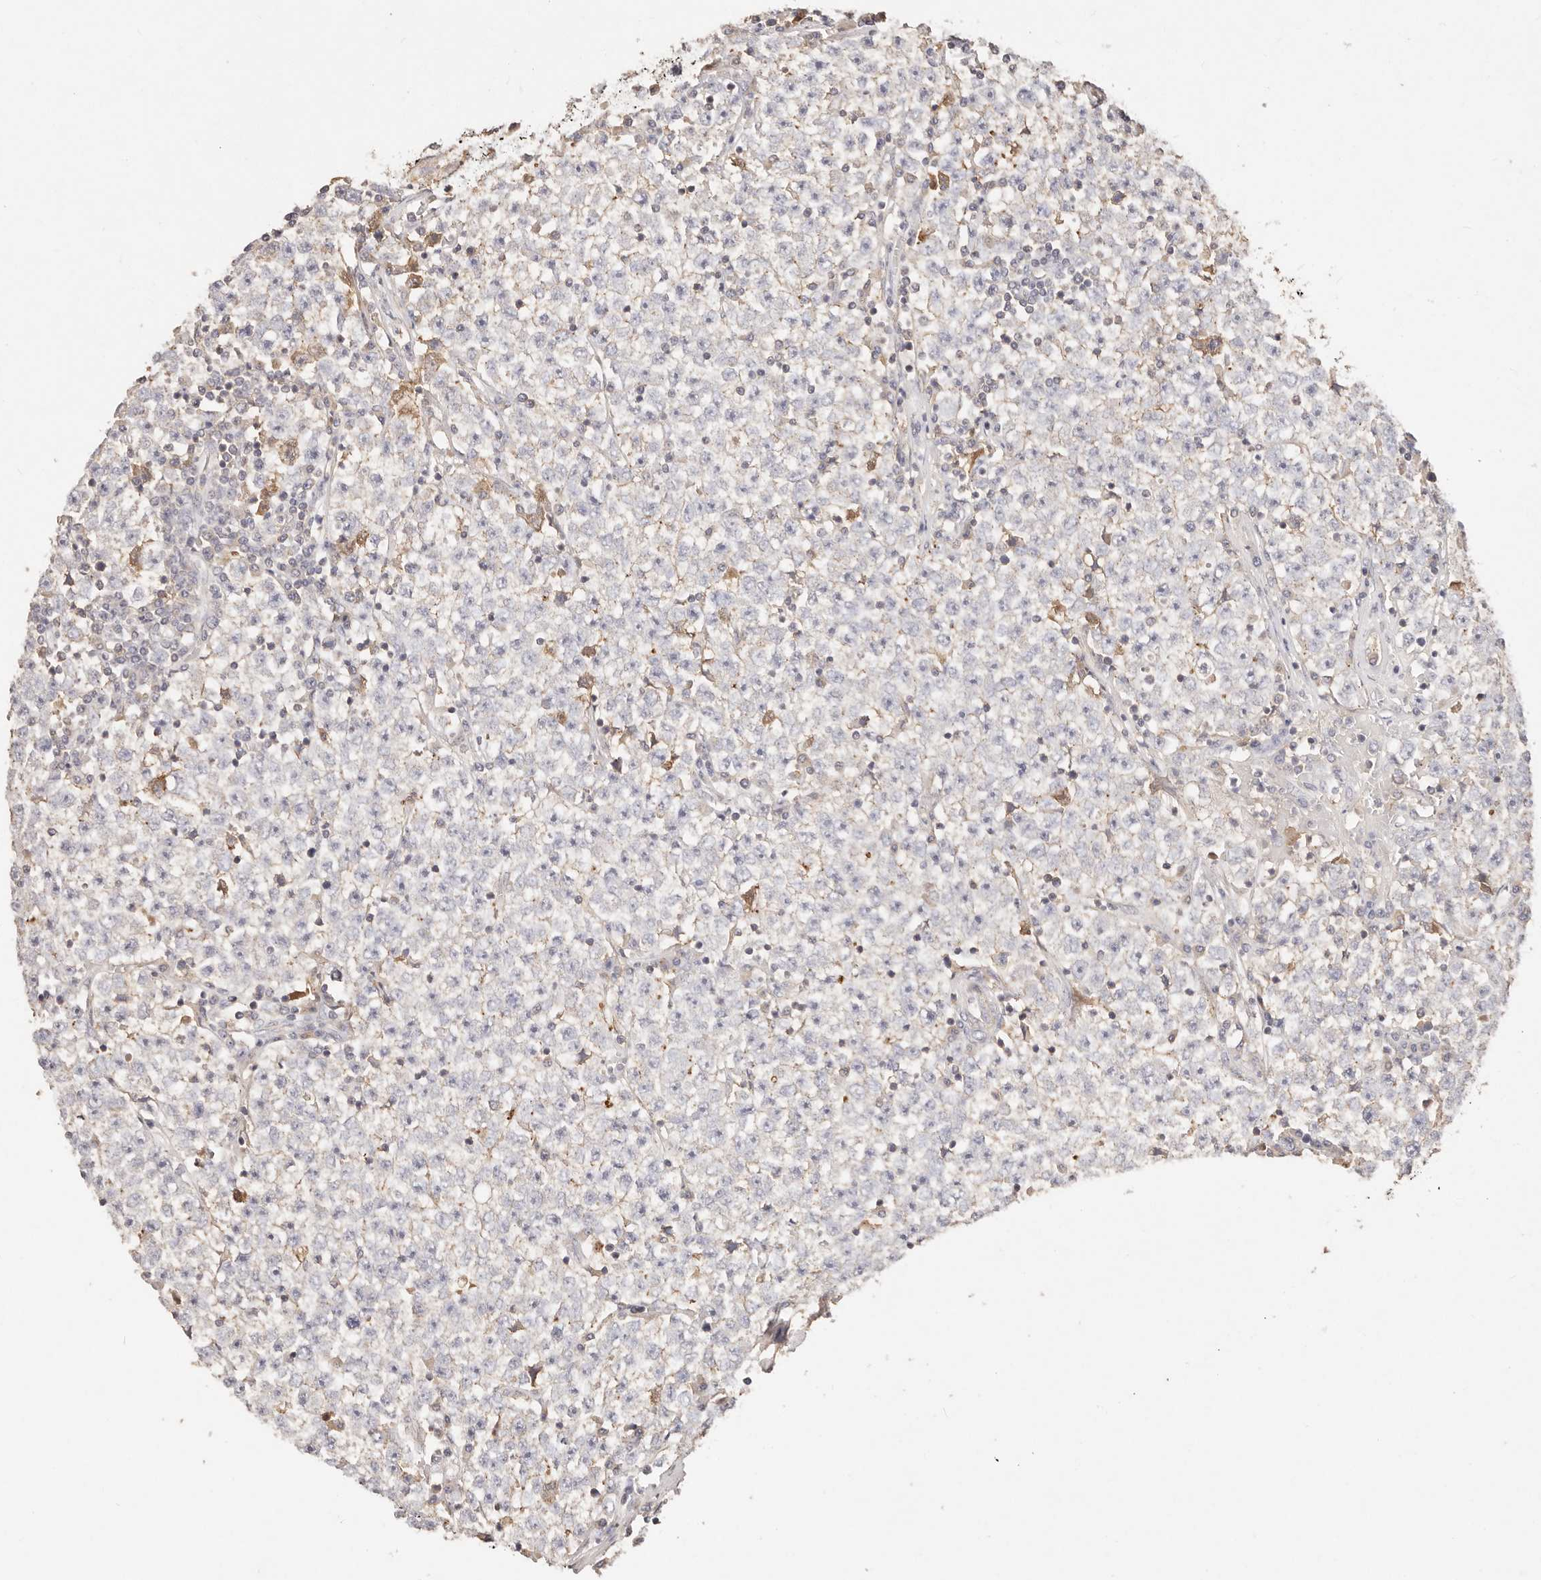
{"staining": {"intensity": "weak", "quantity": "<25%", "location": "cytoplasmic/membranous"}, "tissue": "testis cancer", "cell_type": "Tumor cells", "image_type": "cancer", "snomed": [{"axis": "morphology", "description": "Seminoma, NOS"}, {"axis": "topography", "description": "Testis"}], "caption": "IHC of testis cancer exhibits no positivity in tumor cells.", "gene": "CXADR", "patient": {"sex": "male", "age": 22}}